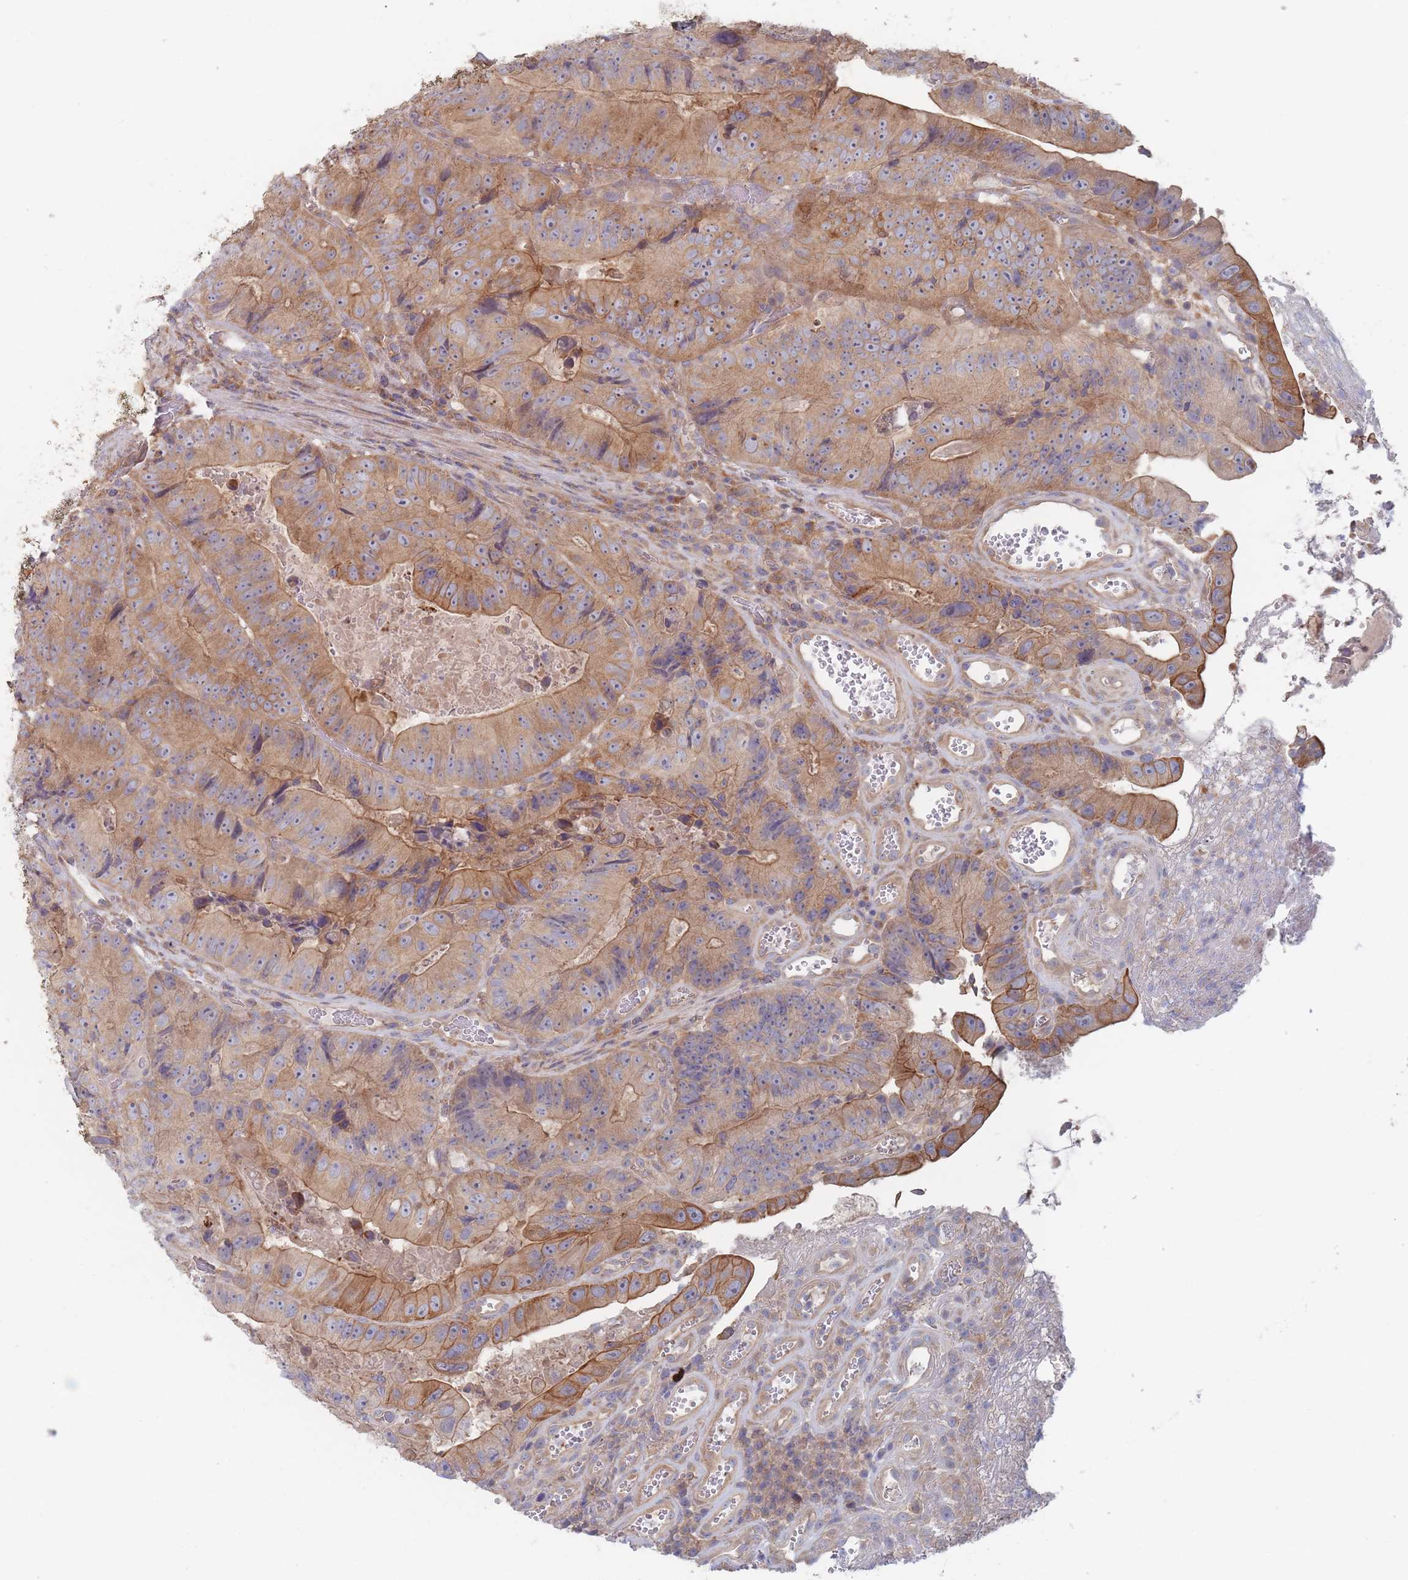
{"staining": {"intensity": "moderate", "quantity": ">75%", "location": "cytoplasmic/membranous"}, "tissue": "colorectal cancer", "cell_type": "Tumor cells", "image_type": "cancer", "snomed": [{"axis": "morphology", "description": "Adenocarcinoma, NOS"}, {"axis": "topography", "description": "Colon"}], "caption": "Colorectal cancer (adenocarcinoma) was stained to show a protein in brown. There is medium levels of moderate cytoplasmic/membranous positivity in about >75% of tumor cells.", "gene": "EFCC1", "patient": {"sex": "female", "age": 86}}